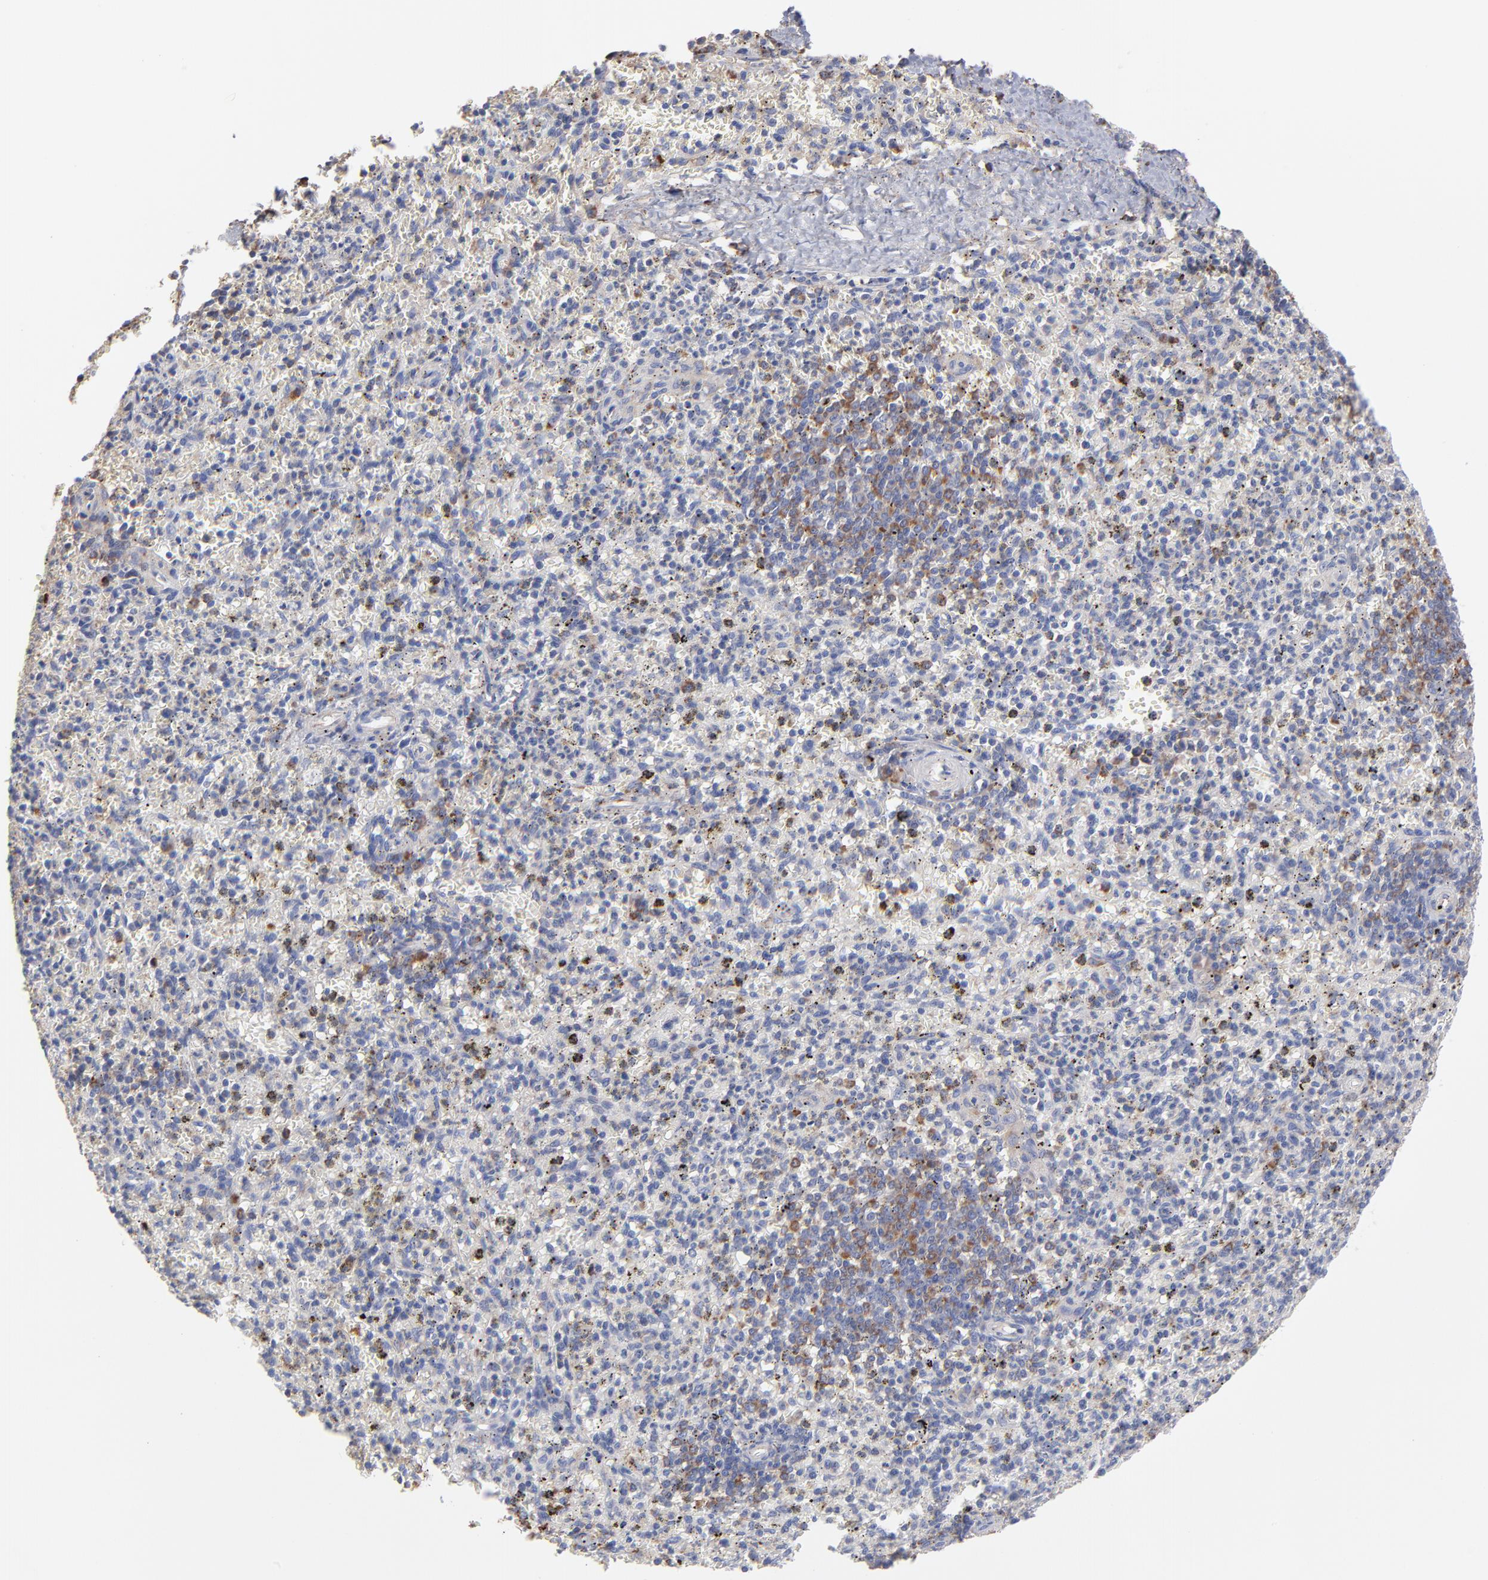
{"staining": {"intensity": "weak", "quantity": "25%-75%", "location": "cytoplasmic/membranous"}, "tissue": "spleen", "cell_type": "Cells in red pulp", "image_type": "normal", "snomed": [{"axis": "morphology", "description": "Normal tissue, NOS"}, {"axis": "topography", "description": "Spleen"}], "caption": "This is a photomicrograph of IHC staining of benign spleen, which shows weak expression in the cytoplasmic/membranous of cells in red pulp.", "gene": "RPL3", "patient": {"sex": "male", "age": 72}}